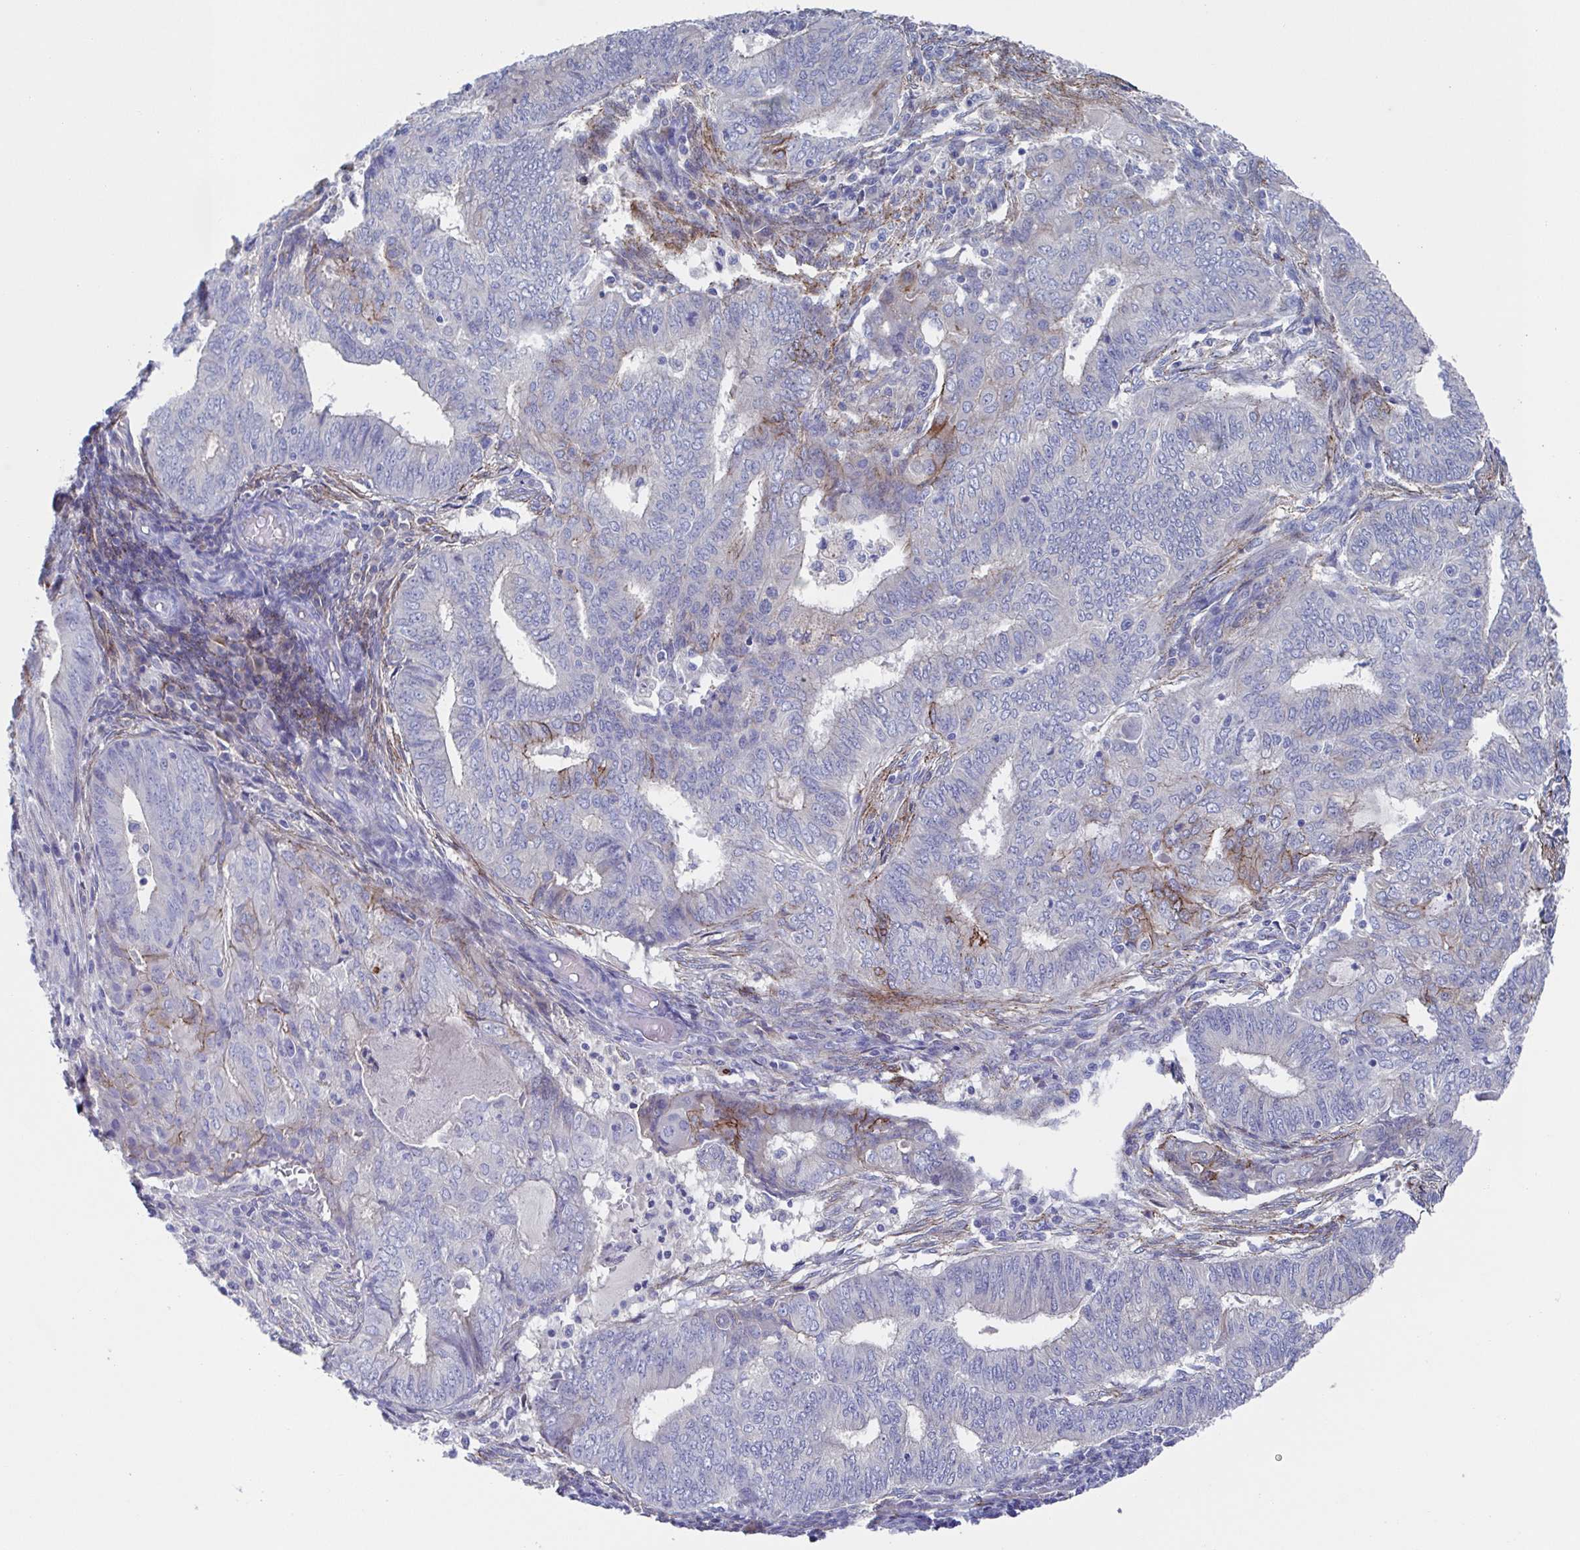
{"staining": {"intensity": "moderate", "quantity": "<25%", "location": "cytoplasmic/membranous"}, "tissue": "endometrial cancer", "cell_type": "Tumor cells", "image_type": "cancer", "snomed": [{"axis": "morphology", "description": "Adenocarcinoma, NOS"}, {"axis": "topography", "description": "Endometrium"}], "caption": "Endometrial cancer tissue exhibits moderate cytoplasmic/membranous expression in approximately <25% of tumor cells, visualized by immunohistochemistry. (DAB (3,3'-diaminobenzidine) = brown stain, brightfield microscopy at high magnification).", "gene": "CDH2", "patient": {"sex": "female", "age": 62}}